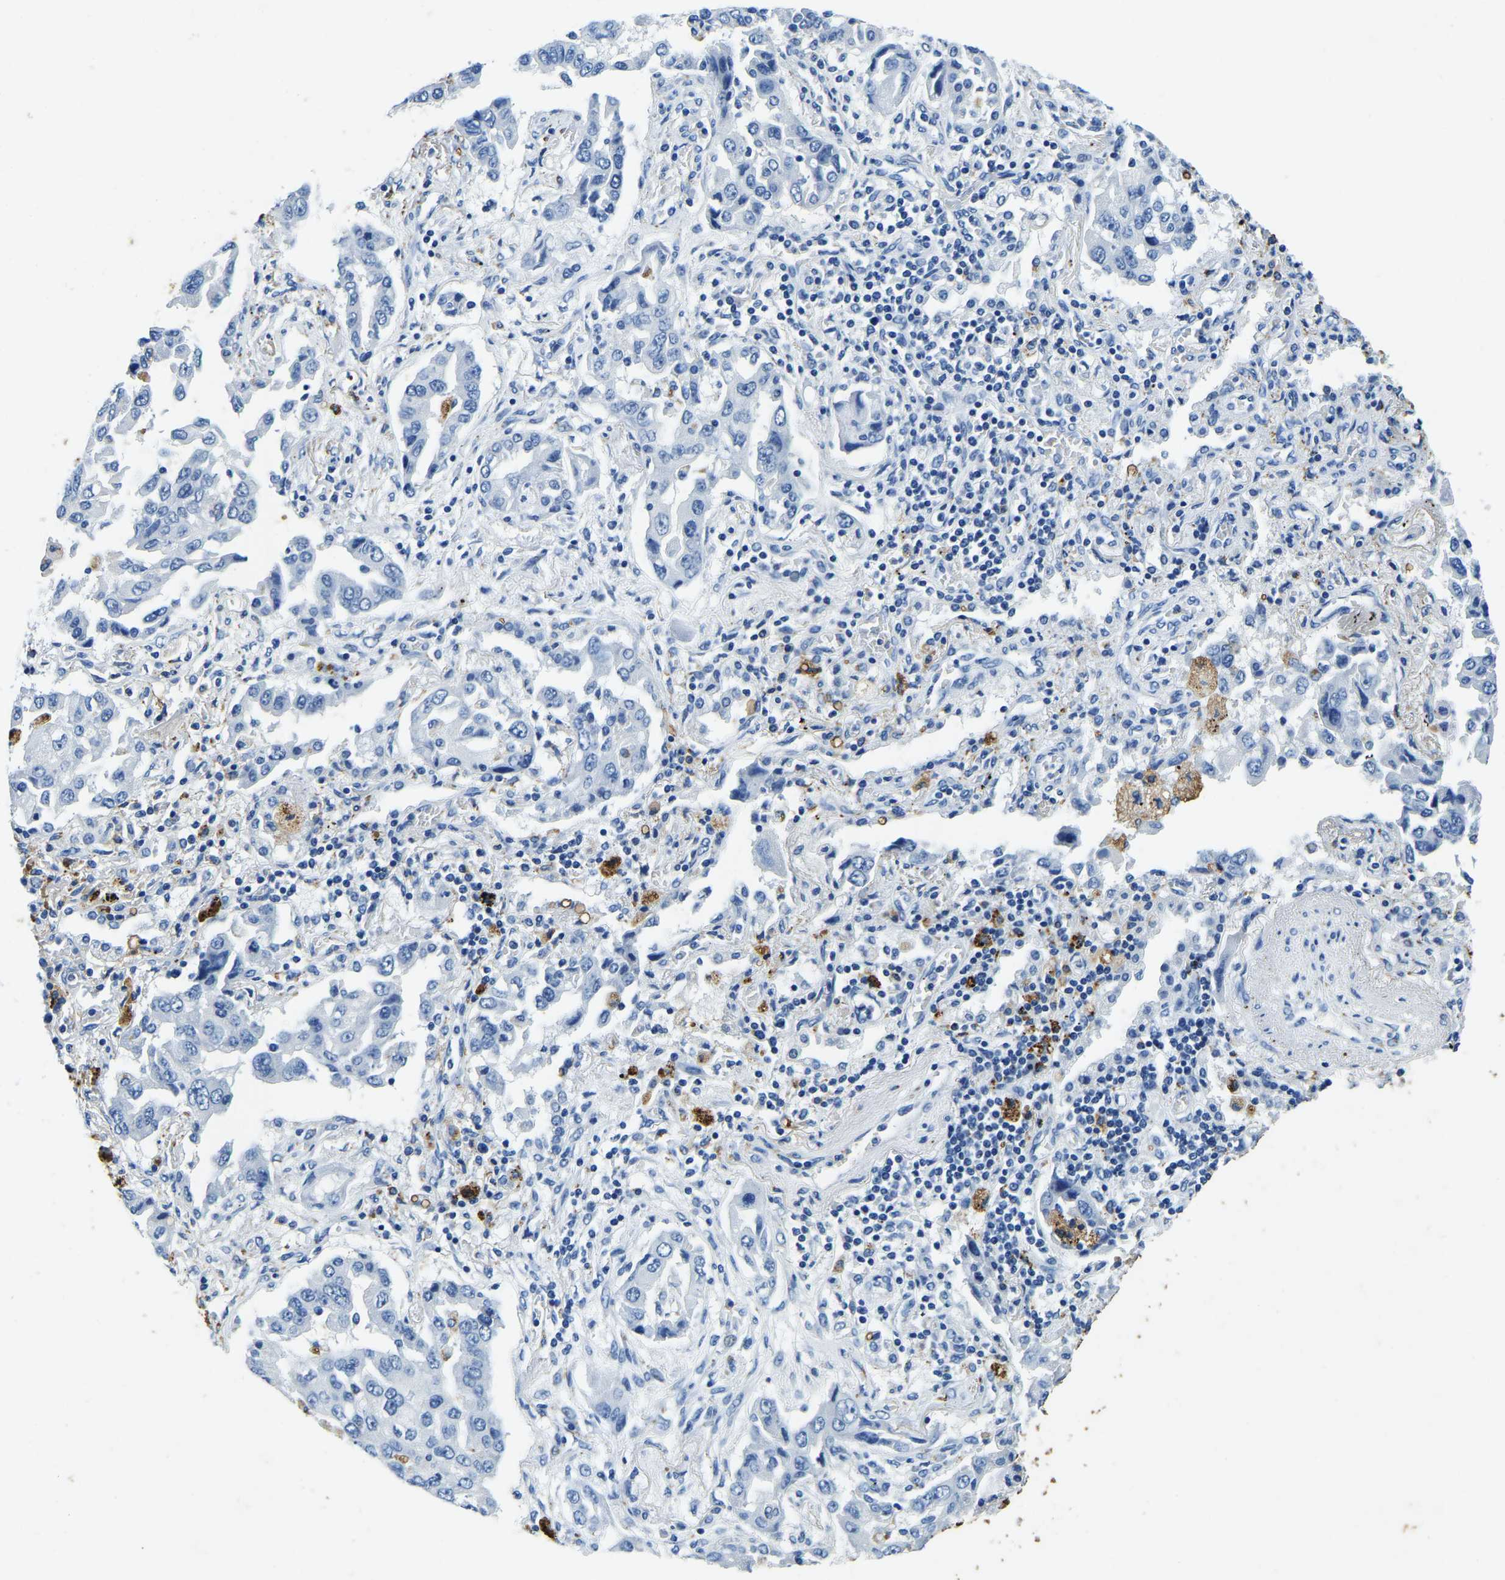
{"staining": {"intensity": "negative", "quantity": "none", "location": "none"}, "tissue": "lung cancer", "cell_type": "Tumor cells", "image_type": "cancer", "snomed": [{"axis": "morphology", "description": "Adenocarcinoma, NOS"}, {"axis": "topography", "description": "Lung"}], "caption": "This histopathology image is of lung cancer stained with IHC to label a protein in brown with the nuclei are counter-stained blue. There is no expression in tumor cells. (IHC, brightfield microscopy, high magnification).", "gene": "UBN2", "patient": {"sex": "female", "age": 65}}